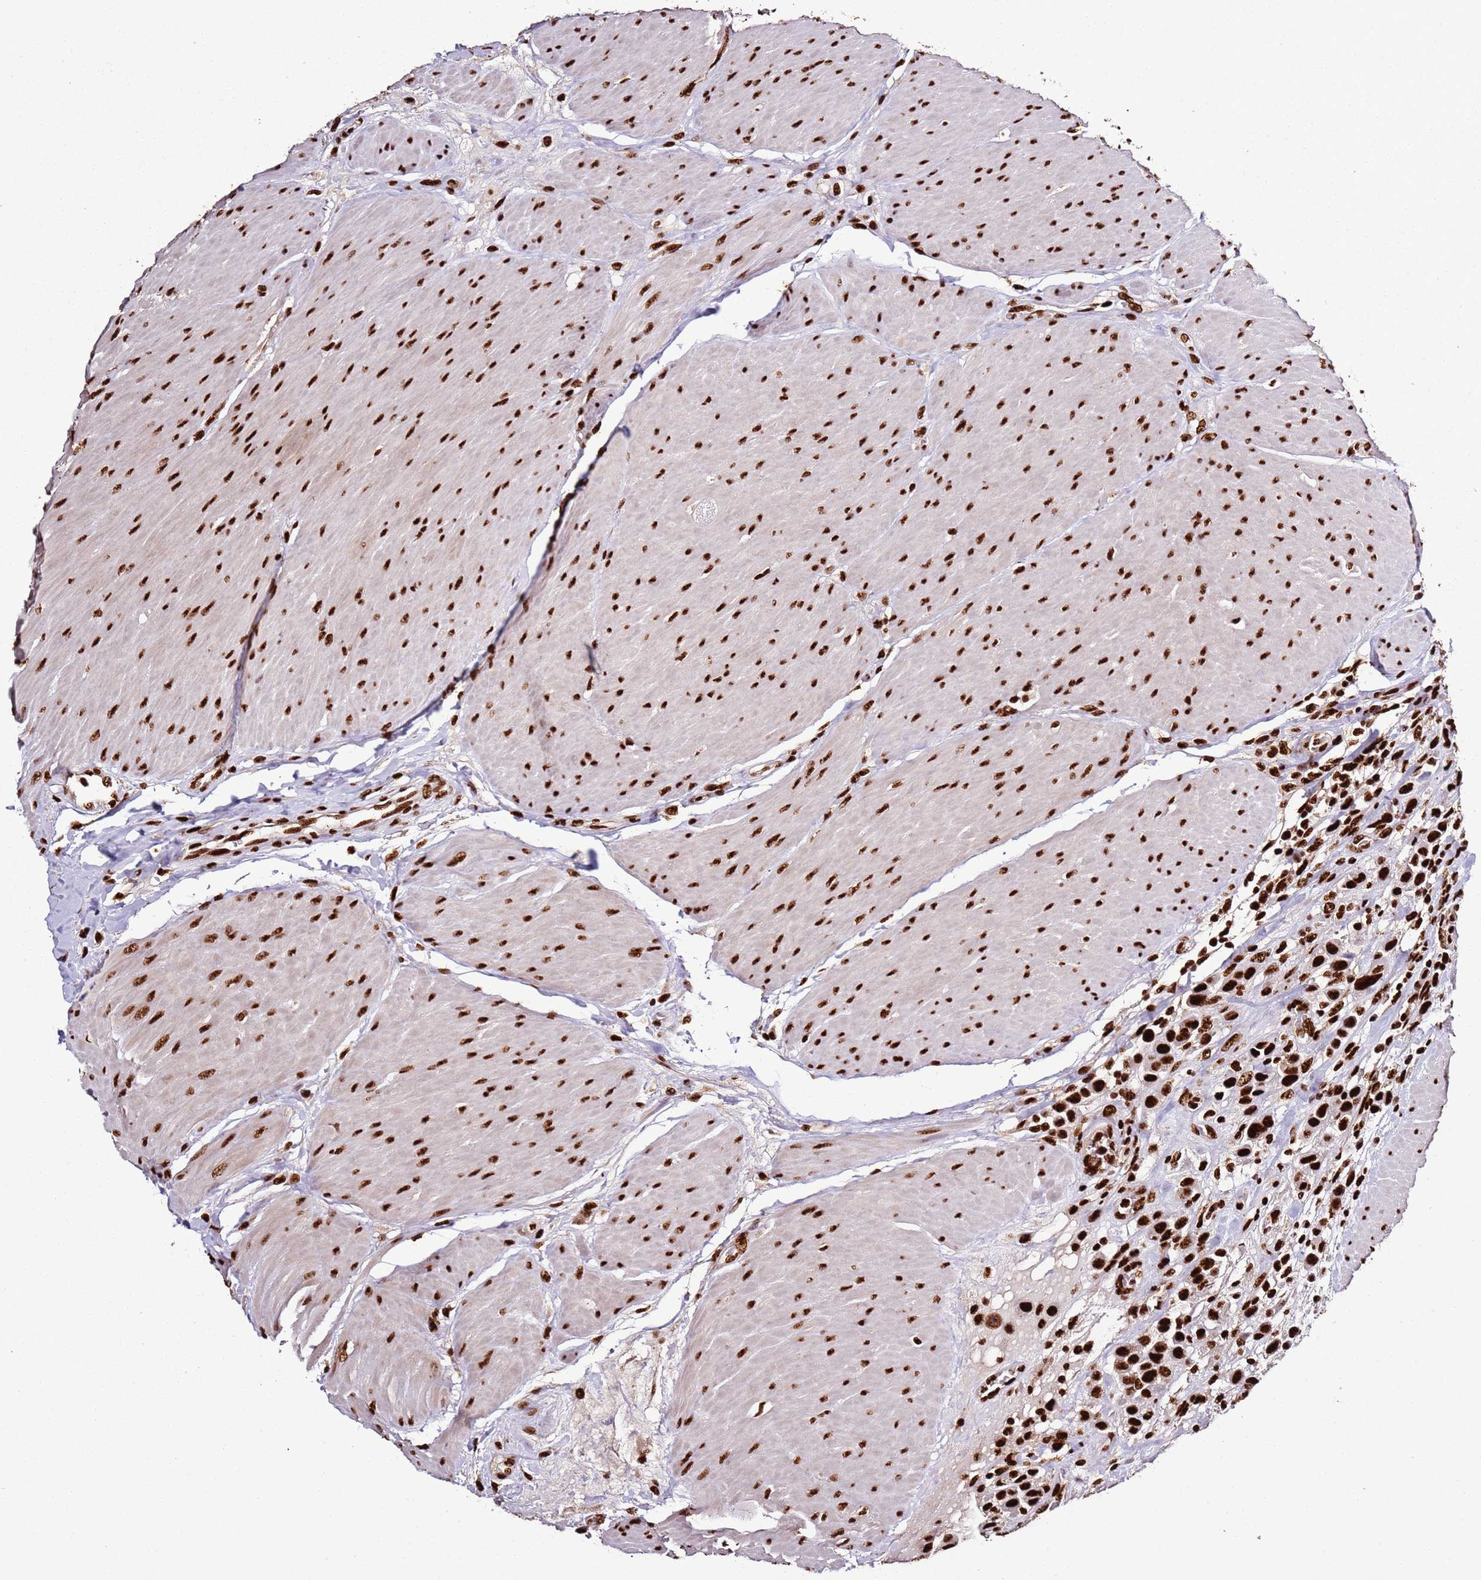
{"staining": {"intensity": "strong", "quantity": ">75%", "location": "nuclear"}, "tissue": "urothelial cancer", "cell_type": "Tumor cells", "image_type": "cancer", "snomed": [{"axis": "morphology", "description": "Urothelial carcinoma, High grade"}, {"axis": "topography", "description": "Urinary bladder"}], "caption": "High-grade urothelial carcinoma tissue exhibits strong nuclear expression in about >75% of tumor cells, visualized by immunohistochemistry.", "gene": "C6orf226", "patient": {"sex": "male", "age": 50}}